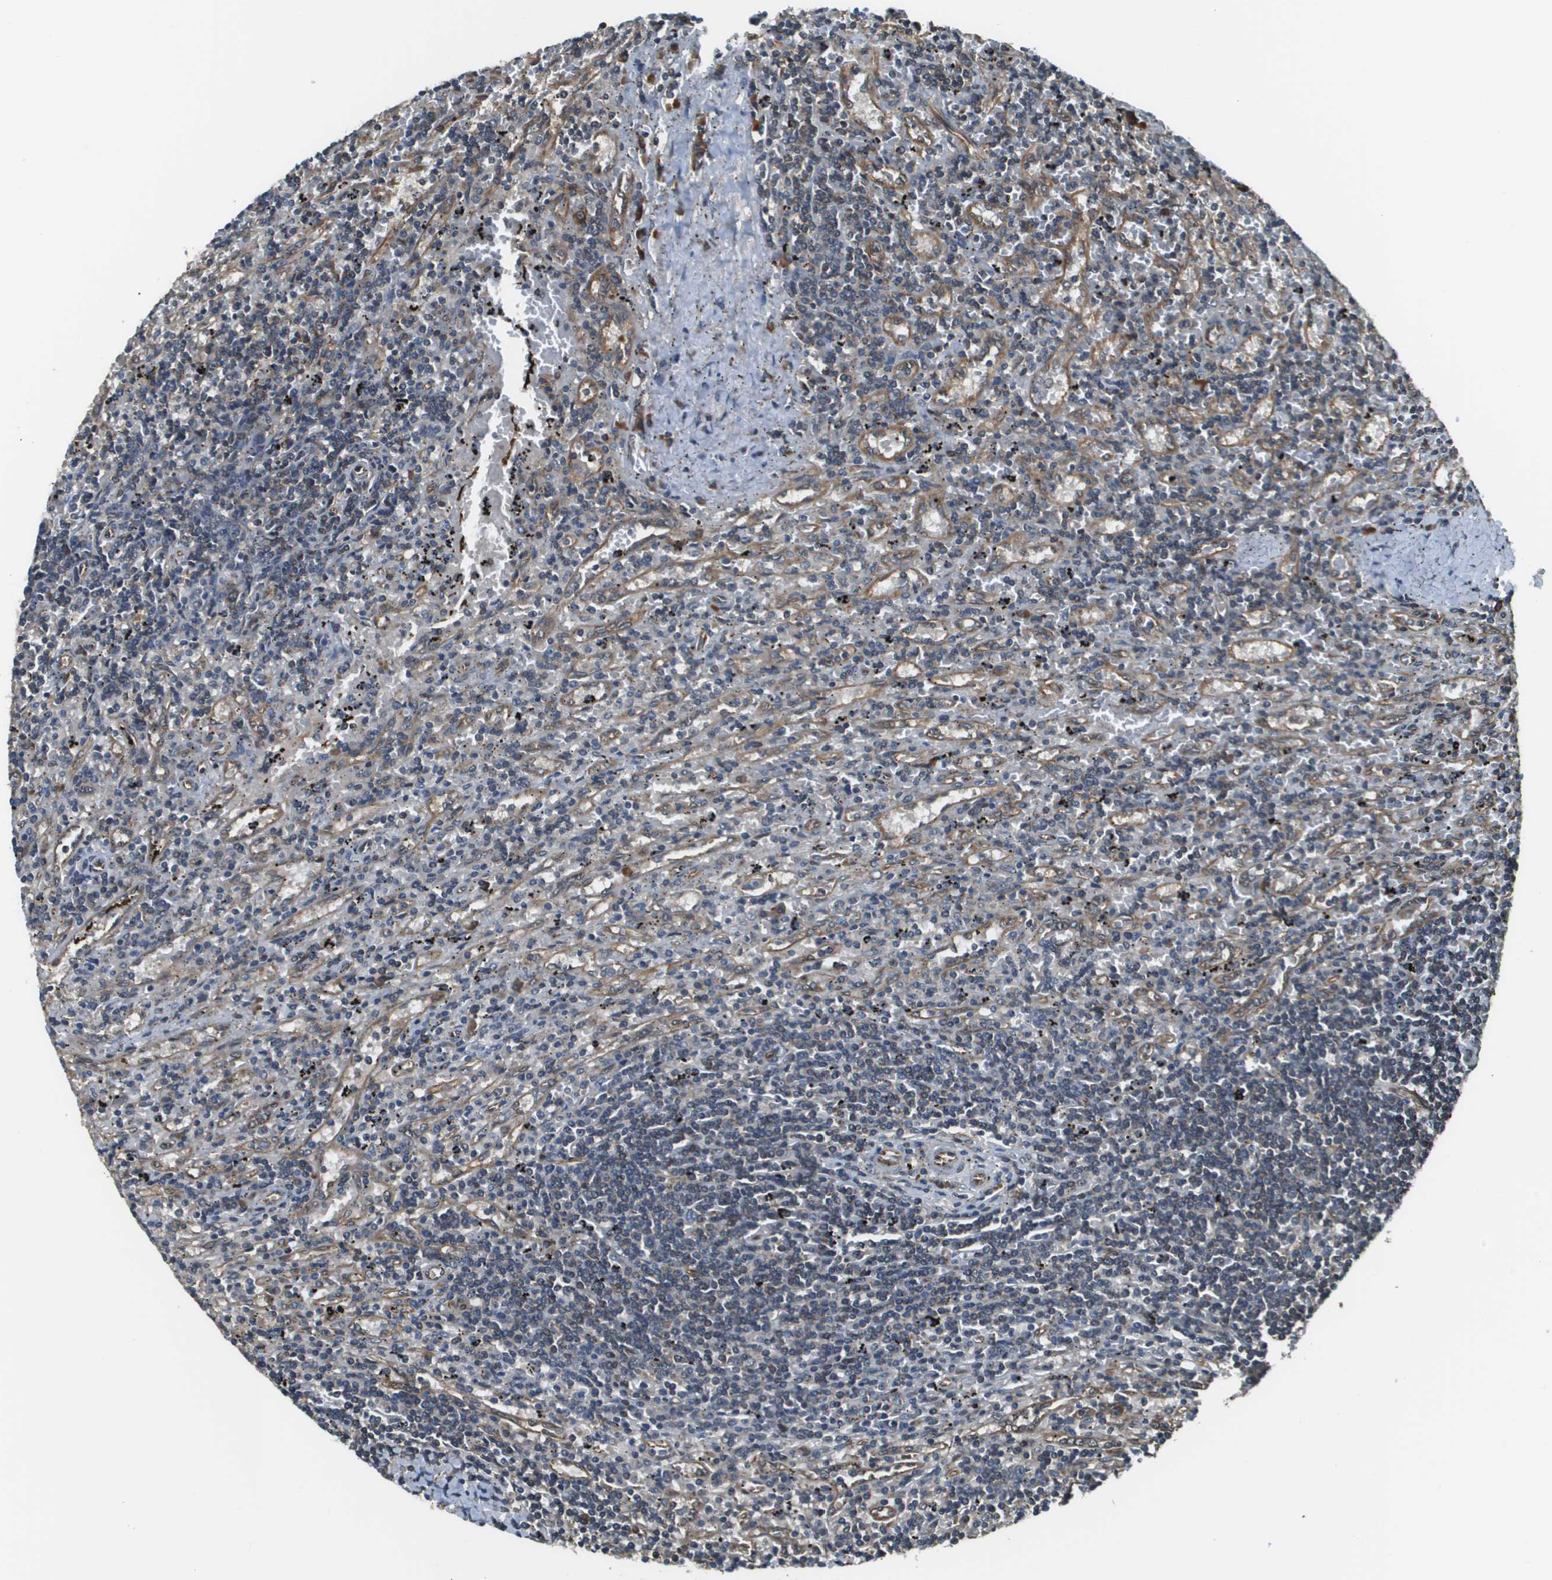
{"staining": {"intensity": "weak", "quantity": "25%-75%", "location": "cytoplasmic/membranous"}, "tissue": "lymphoma", "cell_type": "Tumor cells", "image_type": "cancer", "snomed": [{"axis": "morphology", "description": "Malignant lymphoma, non-Hodgkin's type, Low grade"}, {"axis": "topography", "description": "Spleen"}], "caption": "Protein expression by immunohistochemistry (IHC) reveals weak cytoplasmic/membranous positivity in about 25%-75% of tumor cells in malignant lymphoma, non-Hodgkin's type (low-grade).", "gene": "SEC62", "patient": {"sex": "male", "age": 76}}